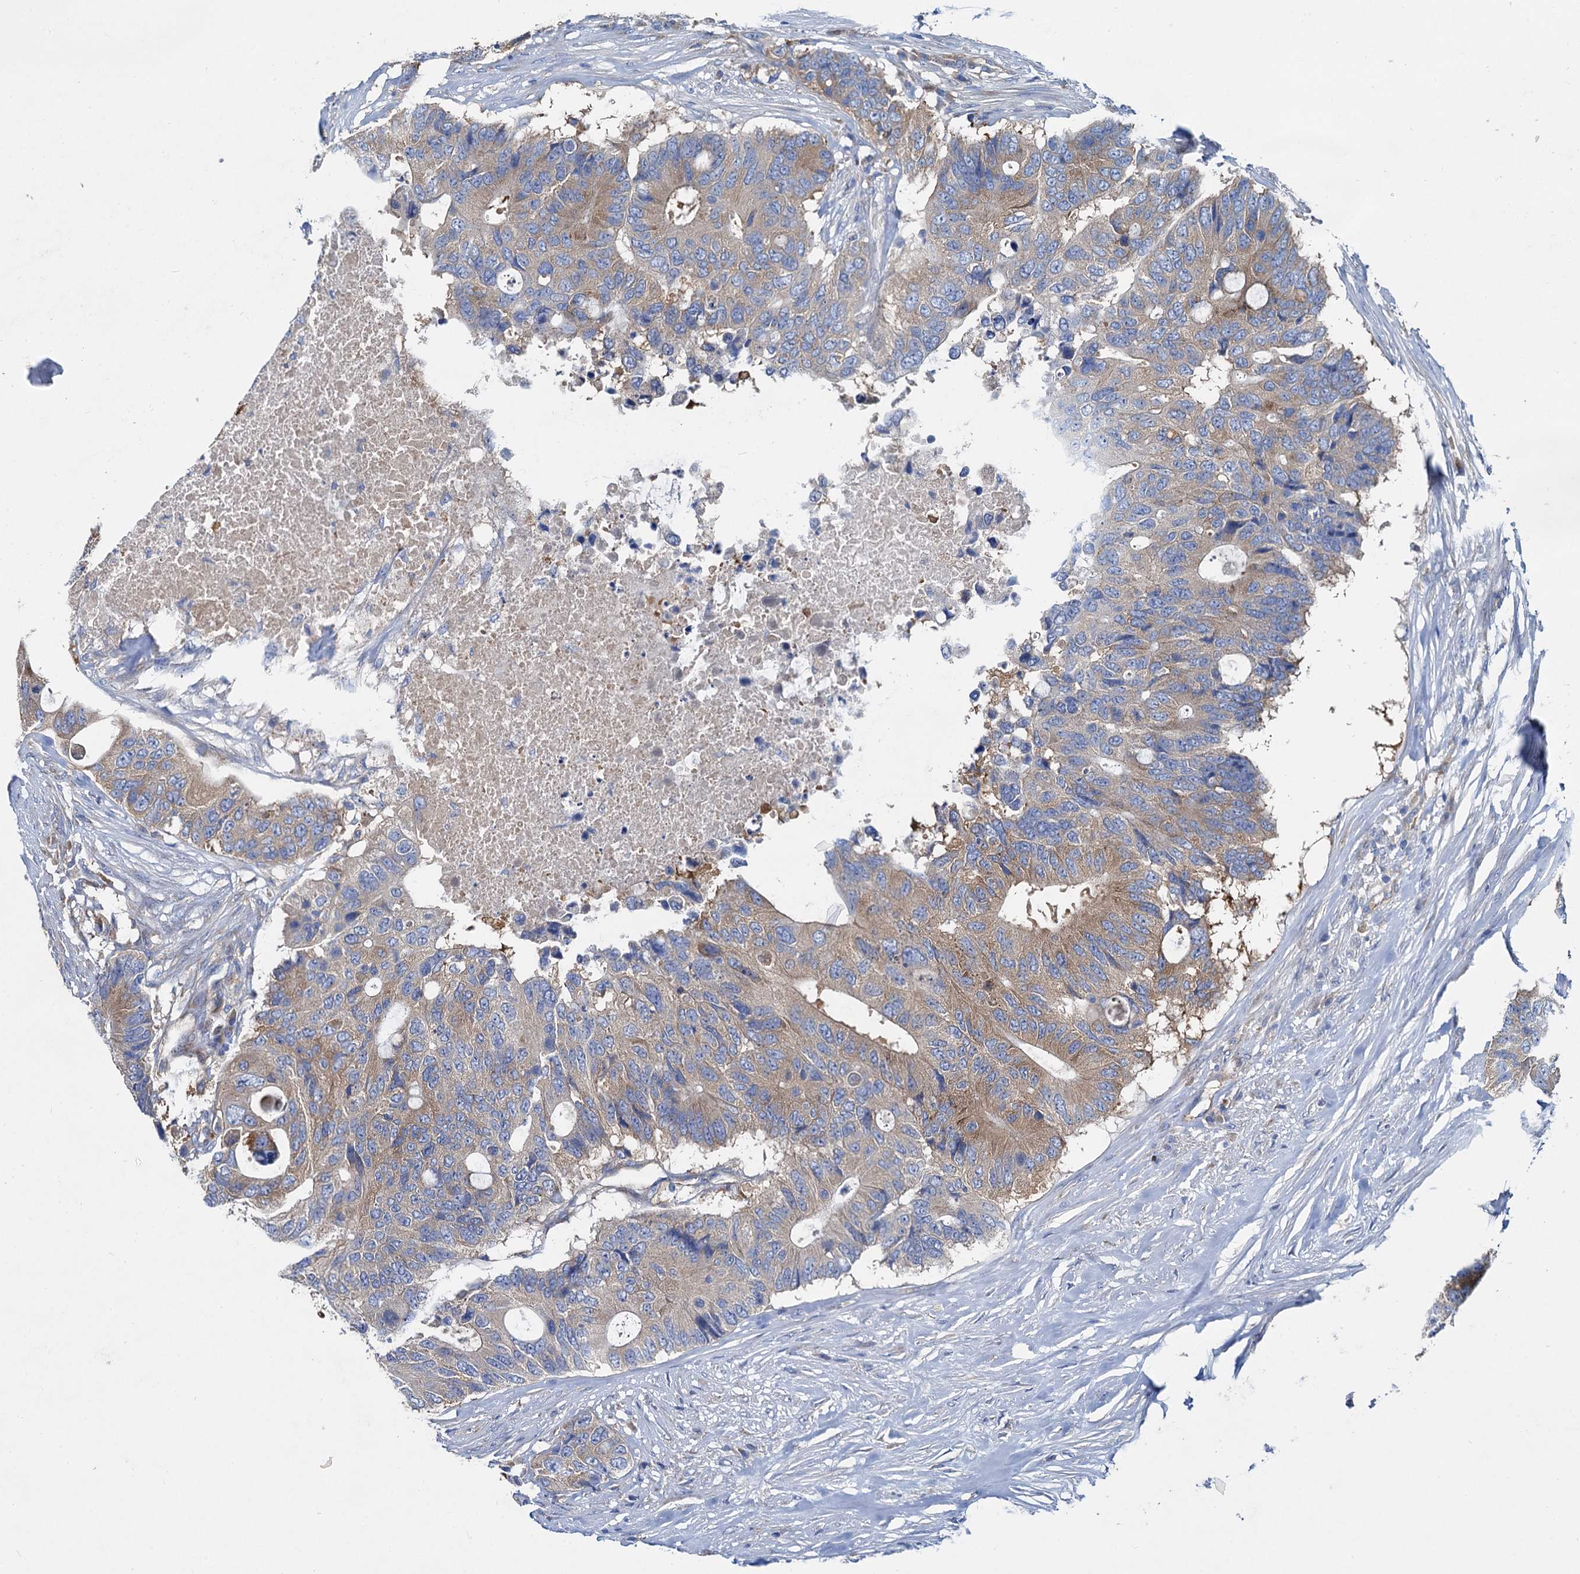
{"staining": {"intensity": "moderate", "quantity": "25%-75%", "location": "cytoplasmic/membranous"}, "tissue": "colorectal cancer", "cell_type": "Tumor cells", "image_type": "cancer", "snomed": [{"axis": "morphology", "description": "Adenocarcinoma, NOS"}, {"axis": "topography", "description": "Colon"}], "caption": "This is a micrograph of immunohistochemistry (IHC) staining of colorectal cancer, which shows moderate positivity in the cytoplasmic/membranous of tumor cells.", "gene": "QARS1", "patient": {"sex": "male", "age": 71}}